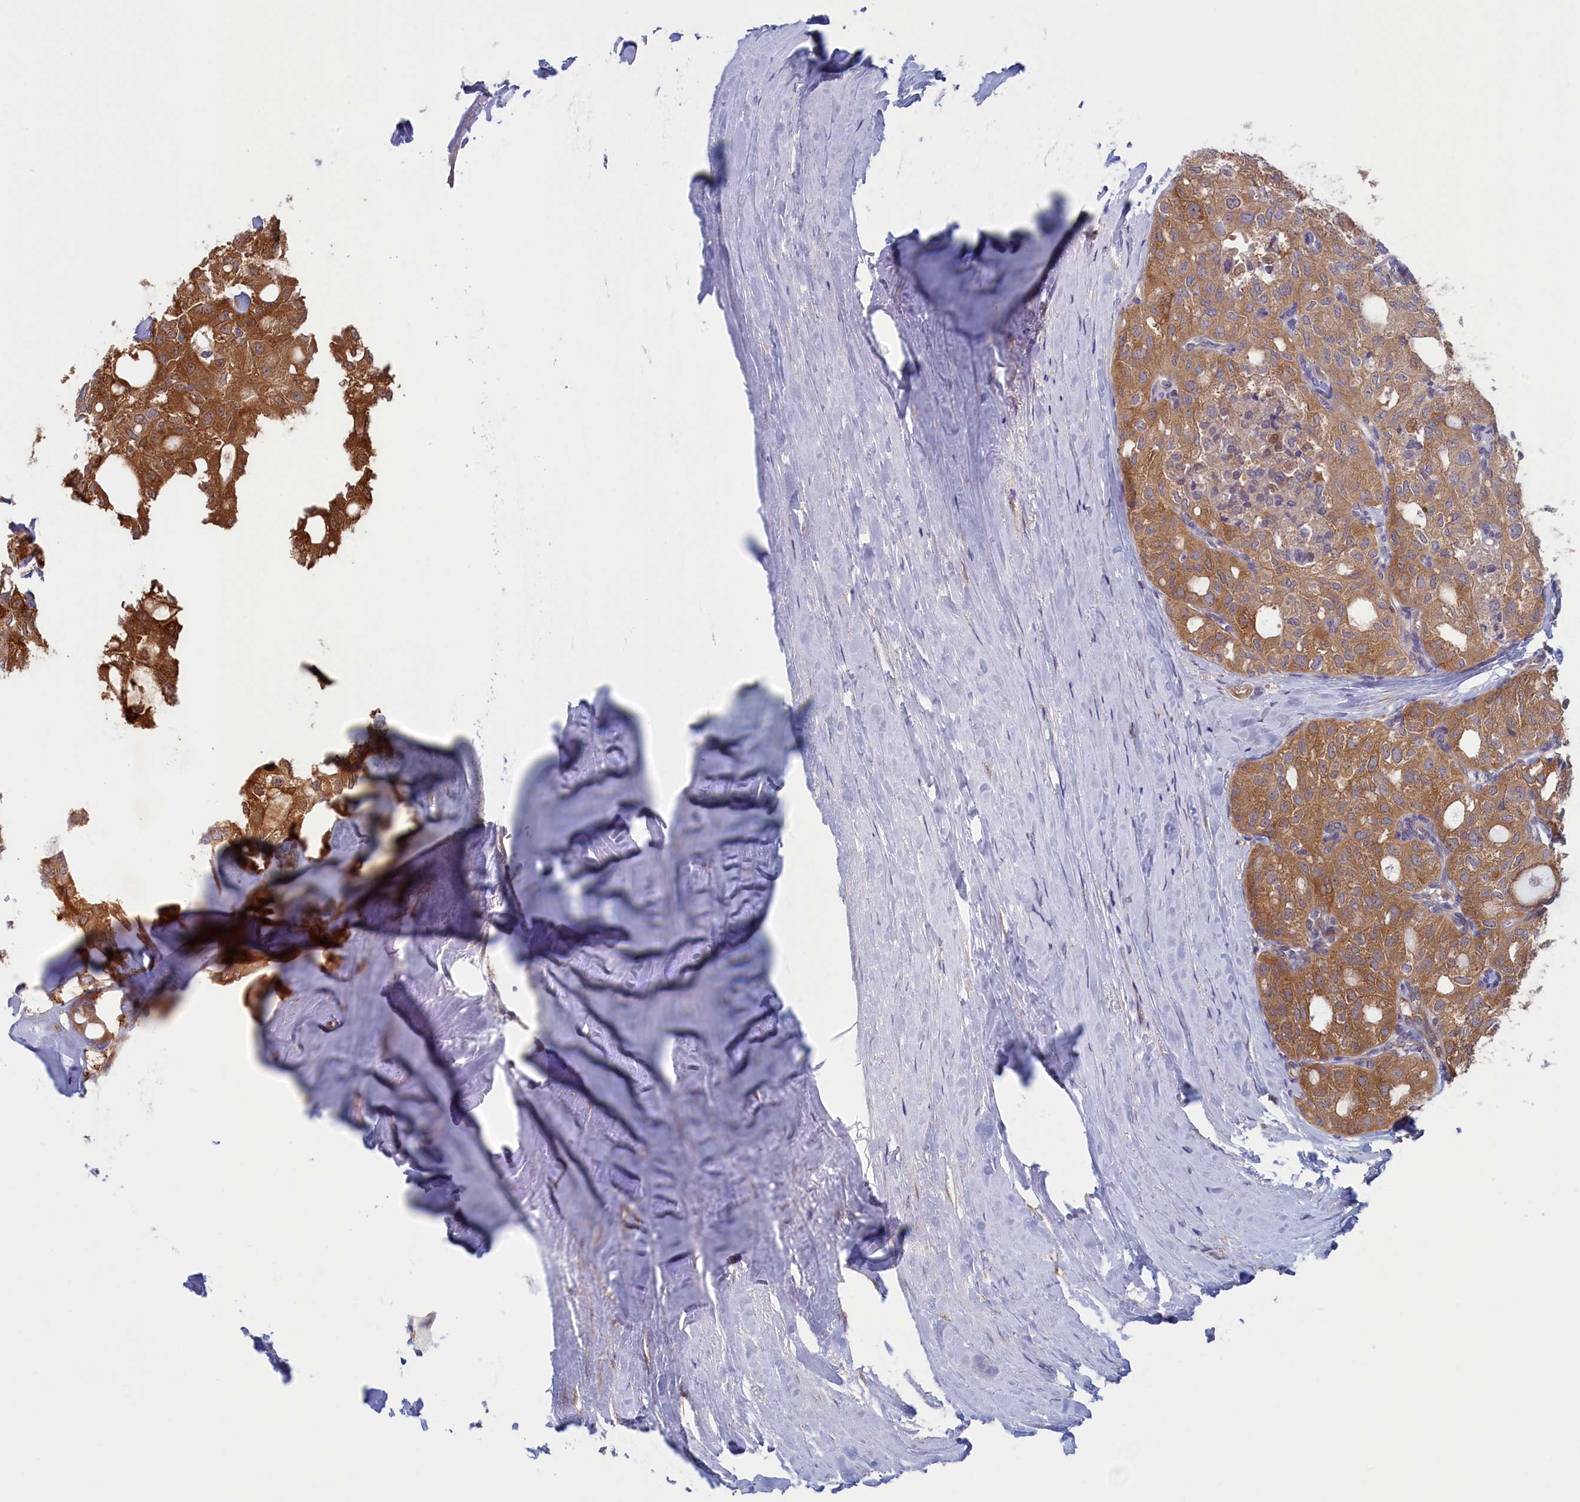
{"staining": {"intensity": "moderate", "quantity": ">75%", "location": "cytoplasmic/membranous"}, "tissue": "thyroid cancer", "cell_type": "Tumor cells", "image_type": "cancer", "snomed": [{"axis": "morphology", "description": "Follicular adenoma carcinoma, NOS"}, {"axis": "topography", "description": "Thyroid gland"}], "caption": "There is medium levels of moderate cytoplasmic/membranous staining in tumor cells of thyroid follicular adenoma carcinoma, as demonstrated by immunohistochemical staining (brown color).", "gene": "SYNDIG1L", "patient": {"sex": "male", "age": 75}}